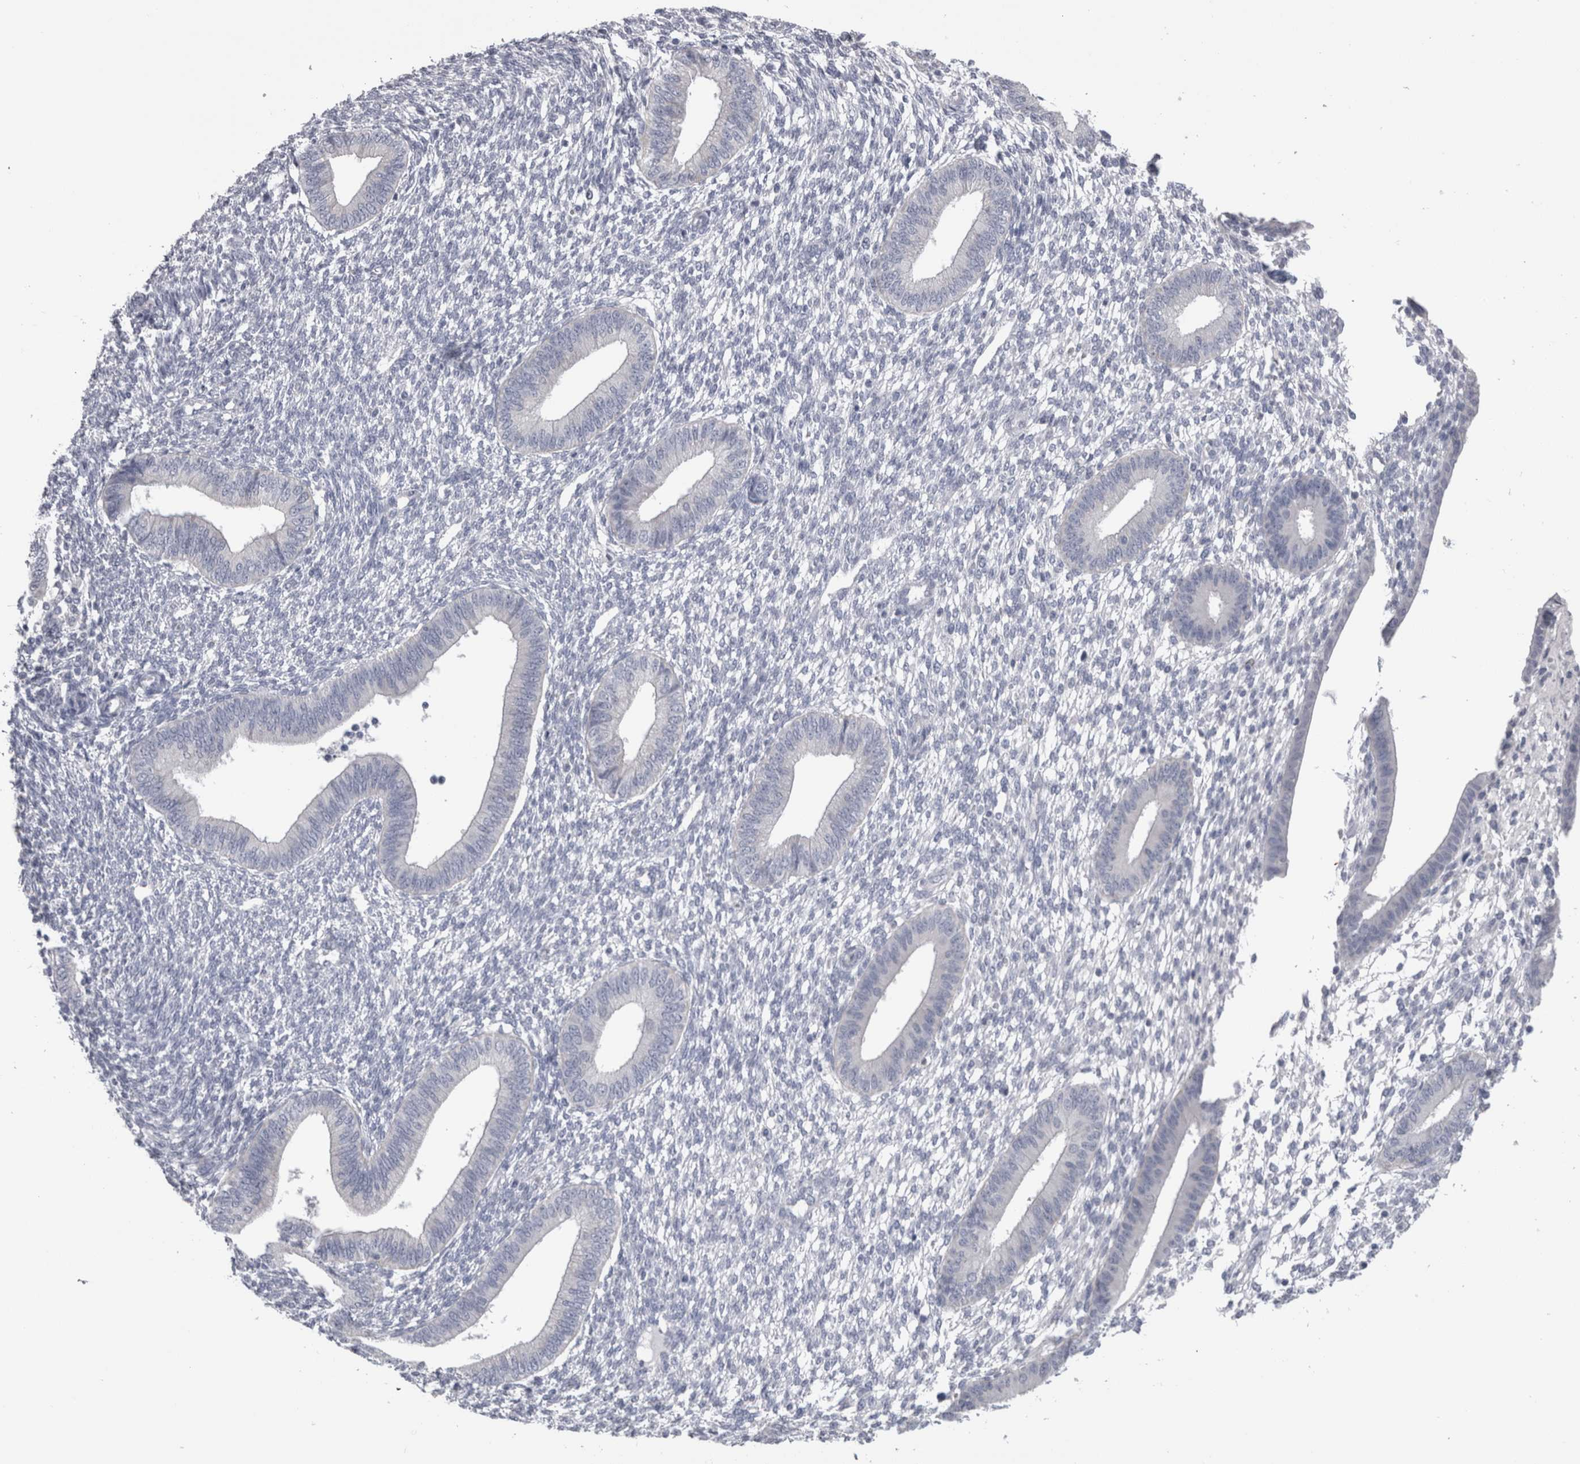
{"staining": {"intensity": "negative", "quantity": "none", "location": "none"}, "tissue": "endometrium", "cell_type": "Cells in endometrial stroma", "image_type": "normal", "snomed": [{"axis": "morphology", "description": "Normal tissue, NOS"}, {"axis": "topography", "description": "Endometrium"}], "caption": "This is an immunohistochemistry (IHC) histopathology image of normal human endometrium. There is no positivity in cells in endometrial stroma.", "gene": "DHRS4", "patient": {"sex": "female", "age": 46}}